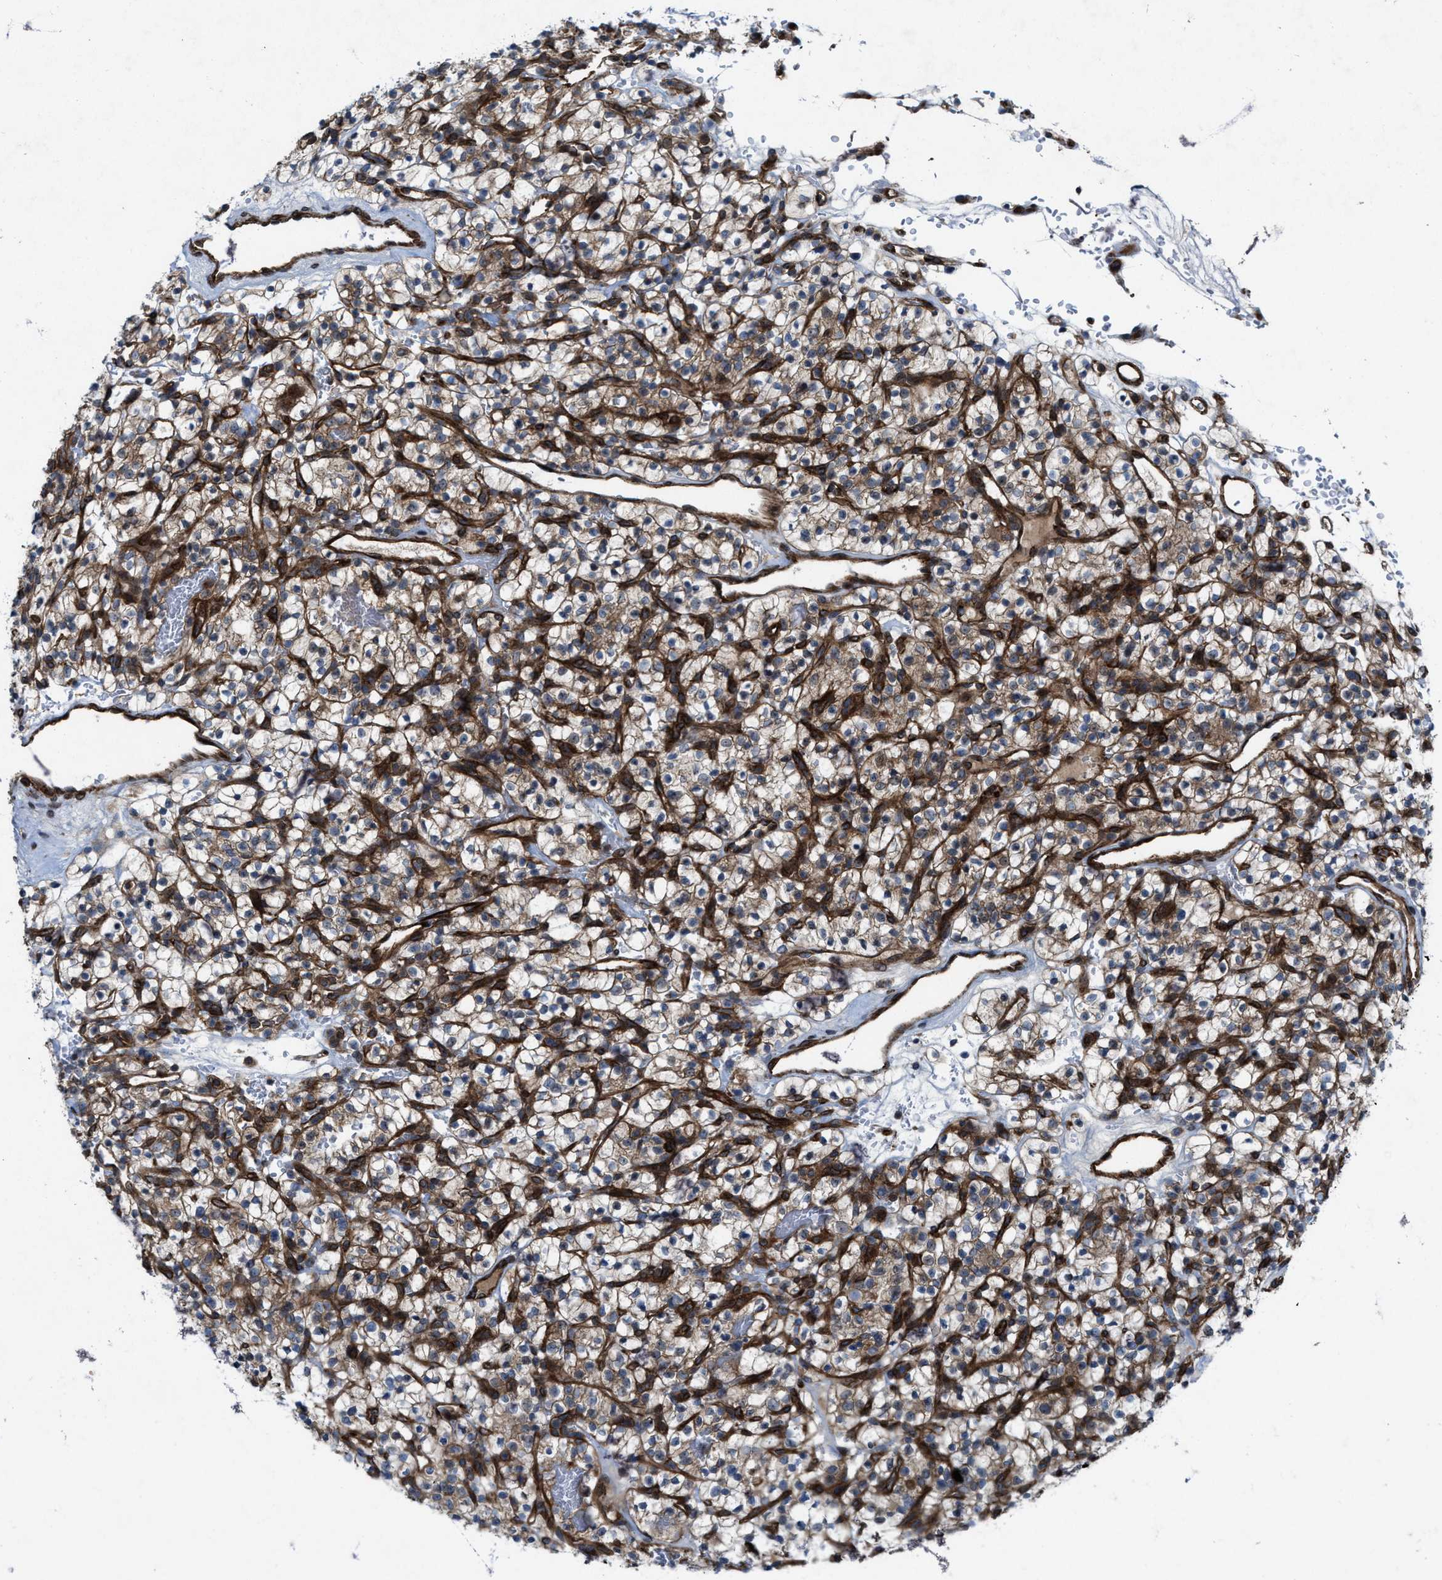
{"staining": {"intensity": "moderate", "quantity": "25%-75%", "location": "cytoplasmic/membranous"}, "tissue": "renal cancer", "cell_type": "Tumor cells", "image_type": "cancer", "snomed": [{"axis": "morphology", "description": "Adenocarcinoma, NOS"}, {"axis": "topography", "description": "Kidney"}], "caption": "Immunohistochemistry of human renal adenocarcinoma demonstrates medium levels of moderate cytoplasmic/membranous positivity in approximately 25%-75% of tumor cells. Immunohistochemistry (ihc) stains the protein in brown and the nuclei are stained blue.", "gene": "URGCP", "patient": {"sex": "female", "age": 57}}